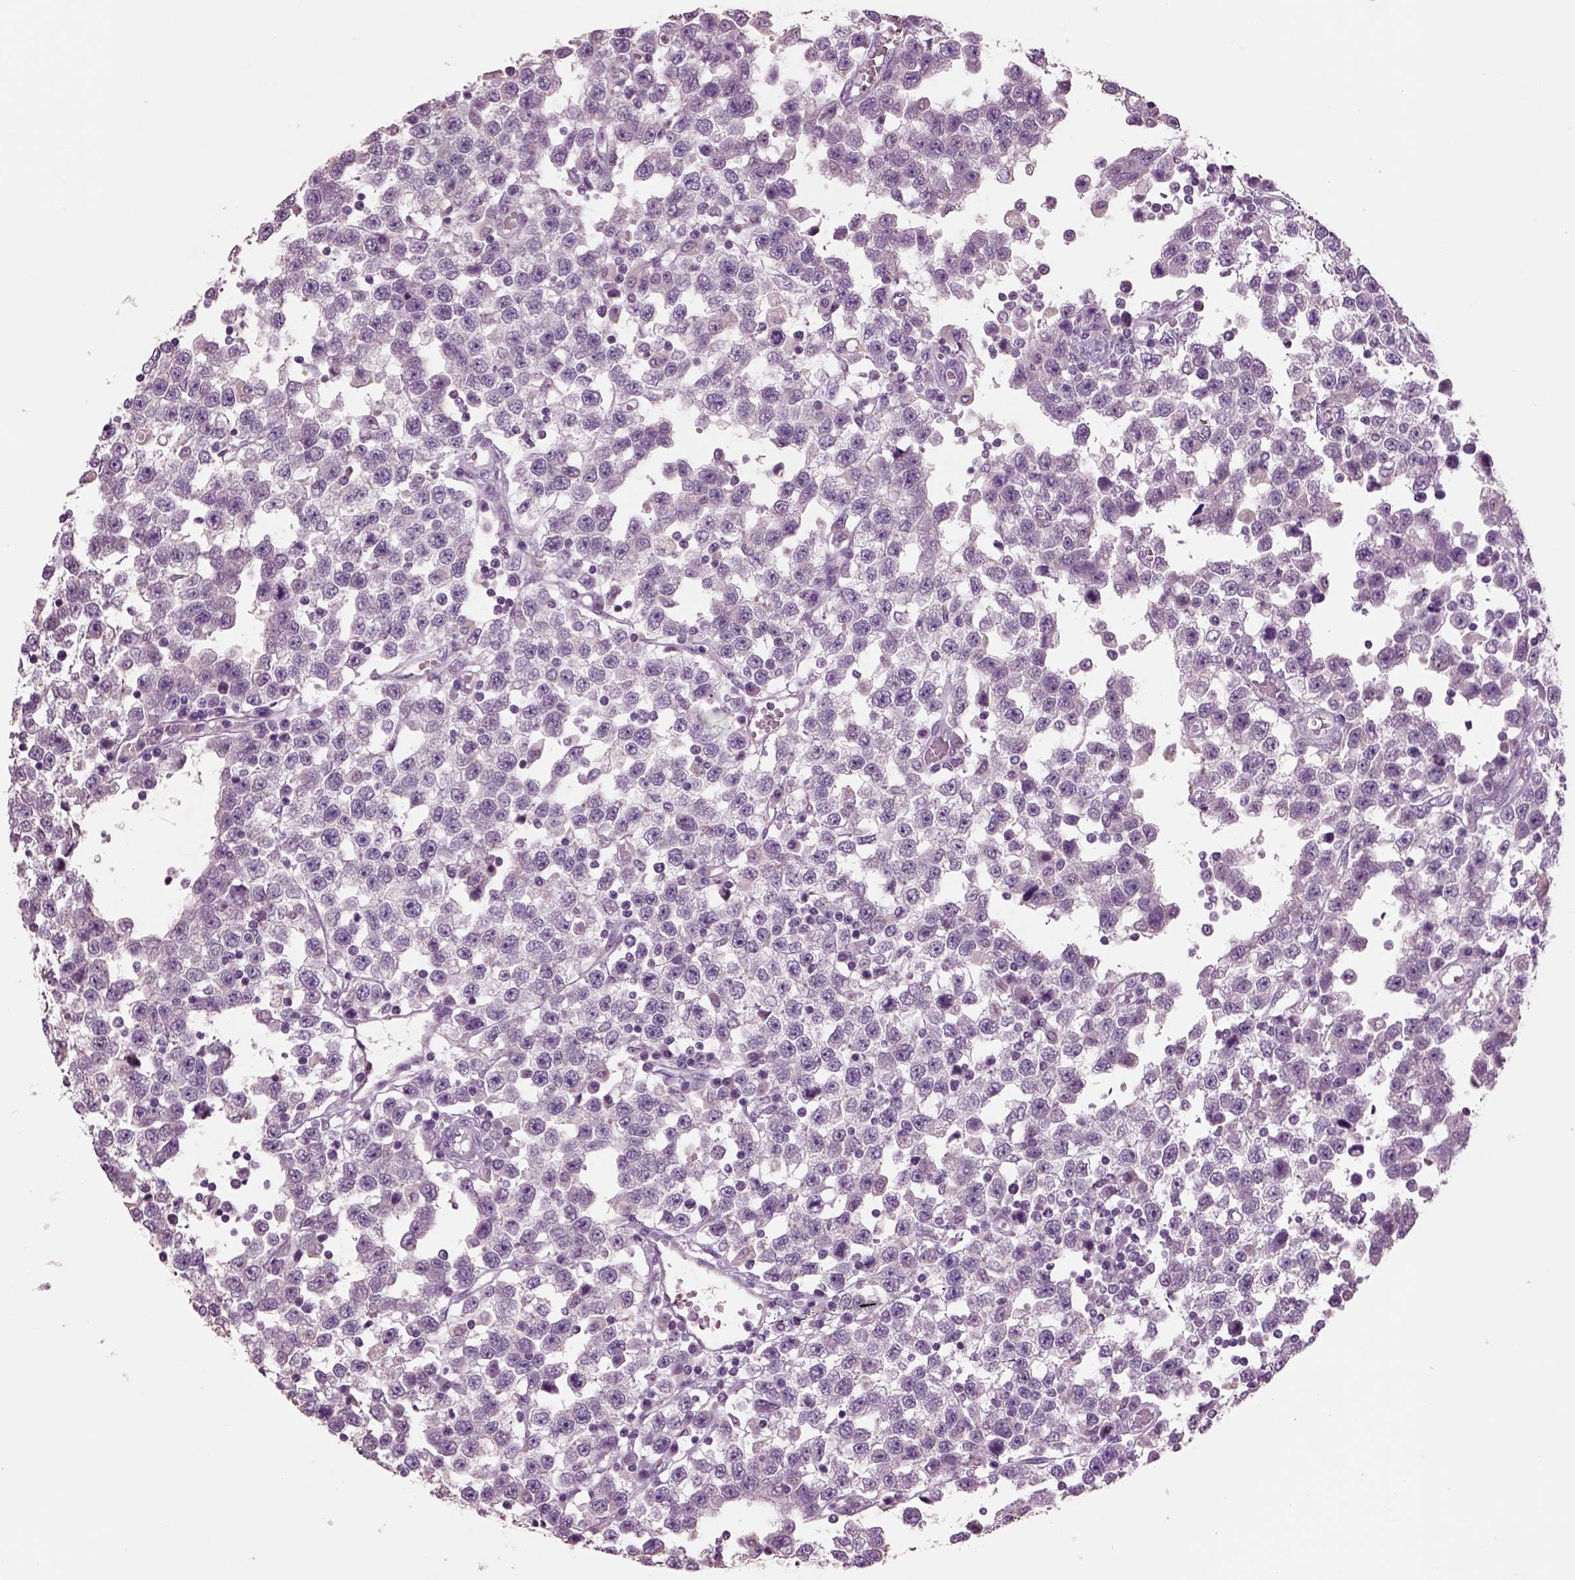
{"staining": {"intensity": "negative", "quantity": "none", "location": "none"}, "tissue": "testis cancer", "cell_type": "Tumor cells", "image_type": "cancer", "snomed": [{"axis": "morphology", "description": "Seminoma, NOS"}, {"axis": "topography", "description": "Testis"}], "caption": "IHC image of human testis cancer (seminoma) stained for a protein (brown), which shows no expression in tumor cells.", "gene": "CHGB", "patient": {"sex": "male", "age": 34}}